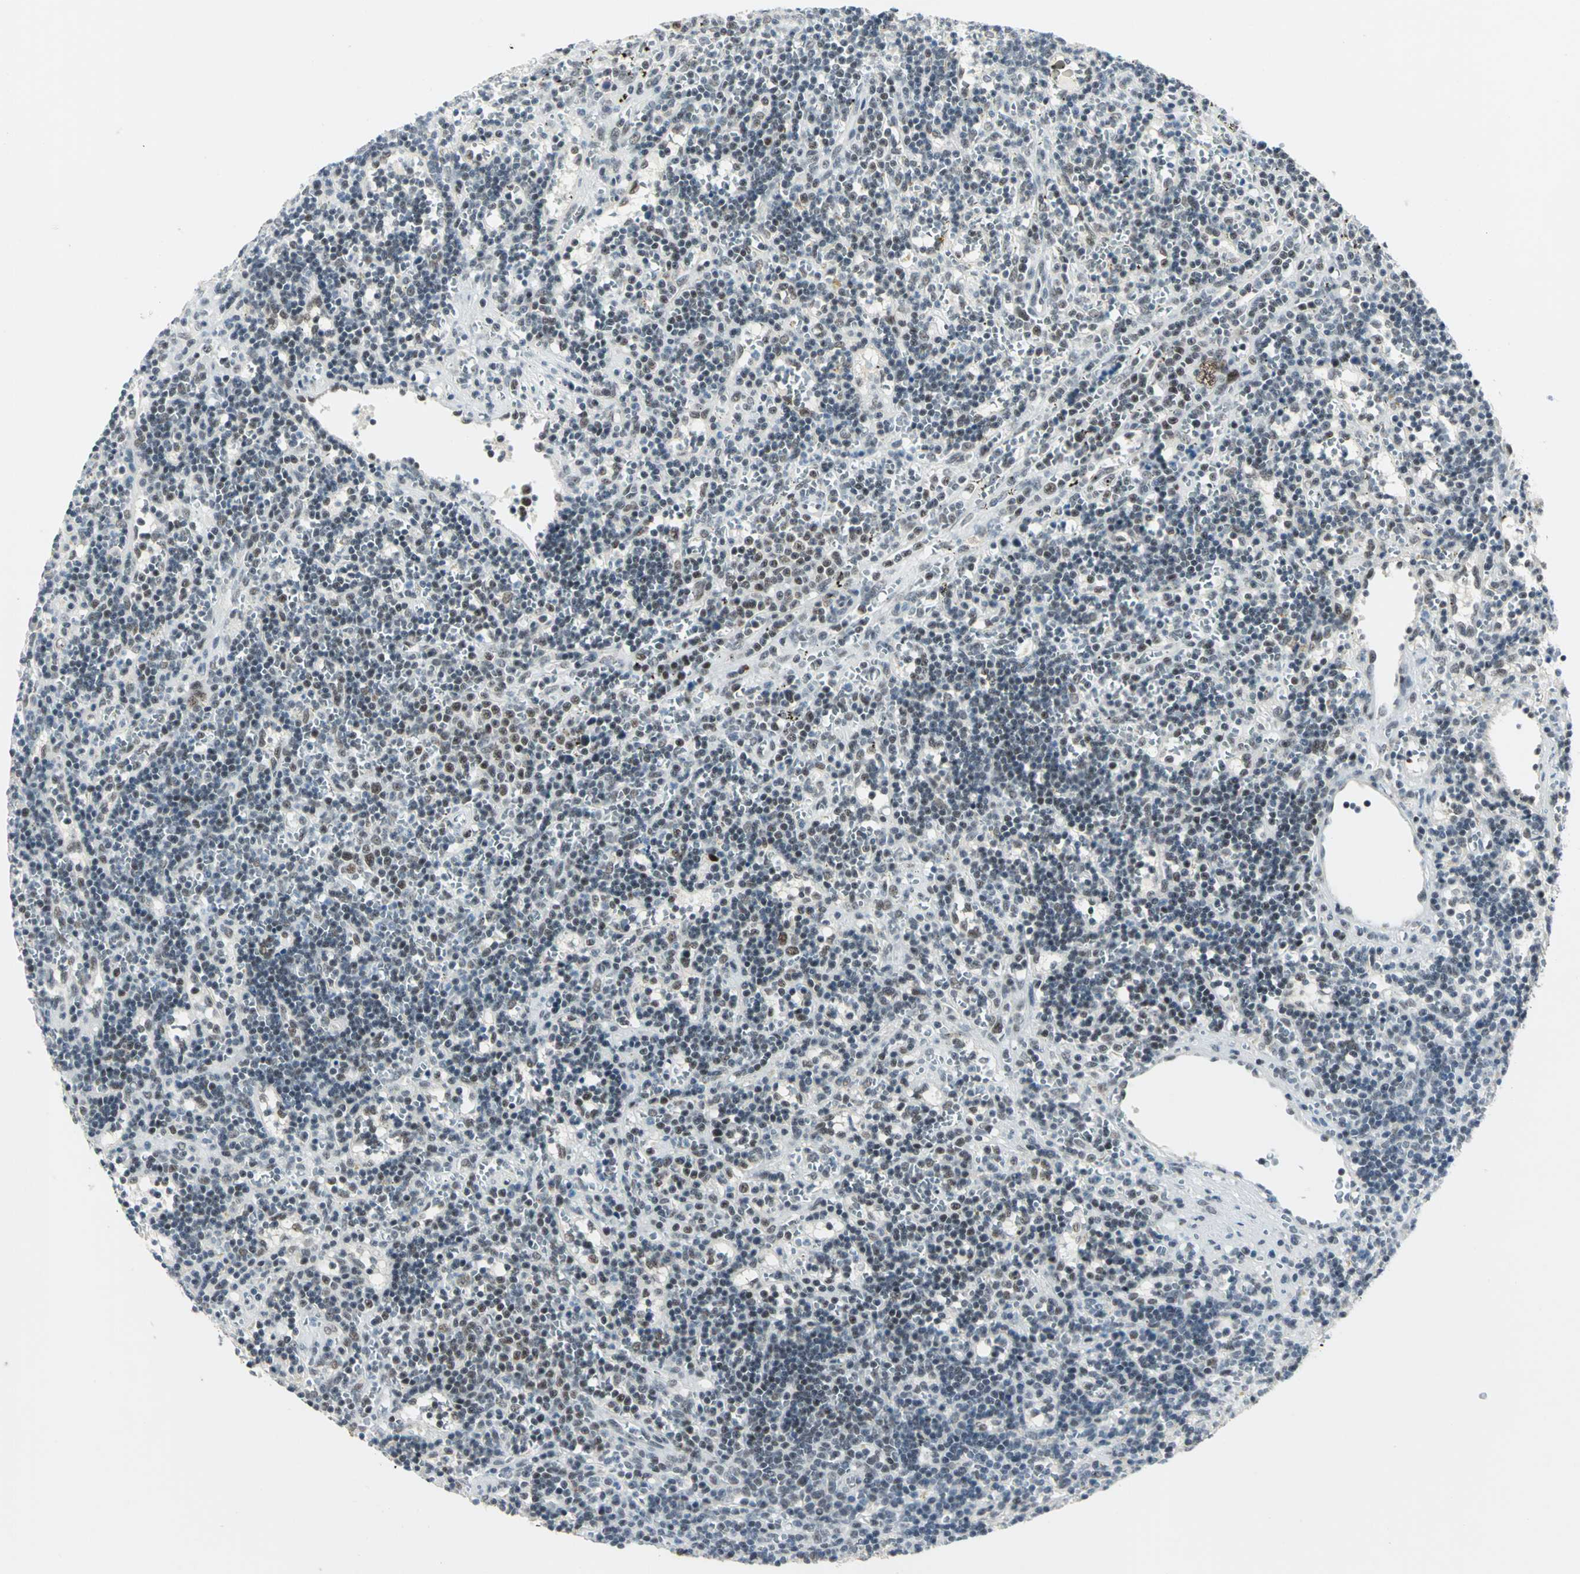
{"staining": {"intensity": "moderate", "quantity": "25%-75%", "location": "nuclear"}, "tissue": "lymphoma", "cell_type": "Tumor cells", "image_type": "cancer", "snomed": [{"axis": "morphology", "description": "Malignant lymphoma, non-Hodgkin's type, Low grade"}, {"axis": "topography", "description": "Spleen"}], "caption": "DAB immunohistochemical staining of lymphoma shows moderate nuclear protein staining in about 25%-75% of tumor cells.", "gene": "CCNT1", "patient": {"sex": "male", "age": 60}}